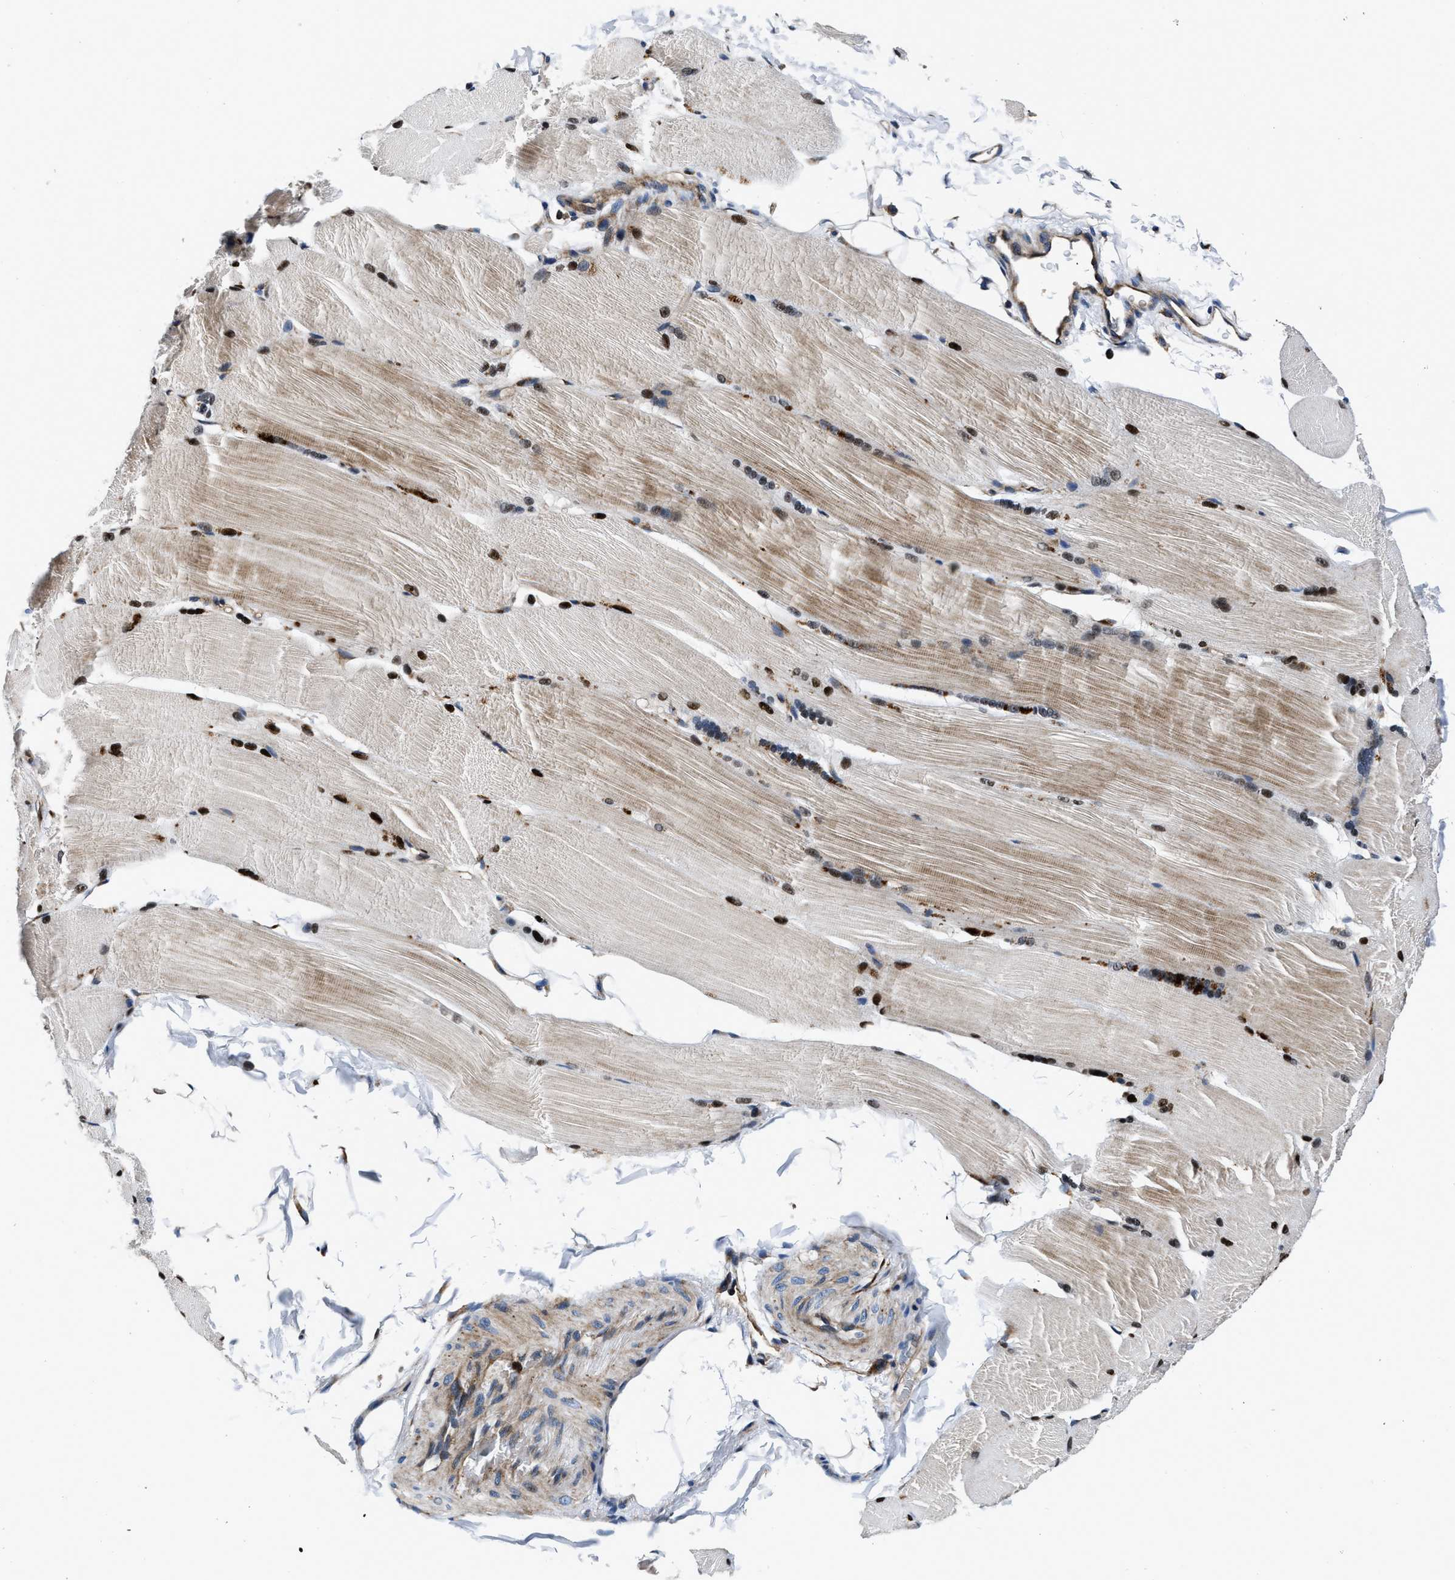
{"staining": {"intensity": "strong", "quantity": ">75%", "location": "nuclear"}, "tissue": "skeletal muscle", "cell_type": "Myocytes", "image_type": "normal", "snomed": [{"axis": "morphology", "description": "Normal tissue, NOS"}, {"axis": "topography", "description": "Skin"}, {"axis": "topography", "description": "Skeletal muscle"}], "caption": "This micrograph demonstrates IHC staining of unremarkable human skeletal muscle, with high strong nuclear positivity in about >75% of myocytes.", "gene": "C2orf66", "patient": {"sex": "male", "age": 83}}